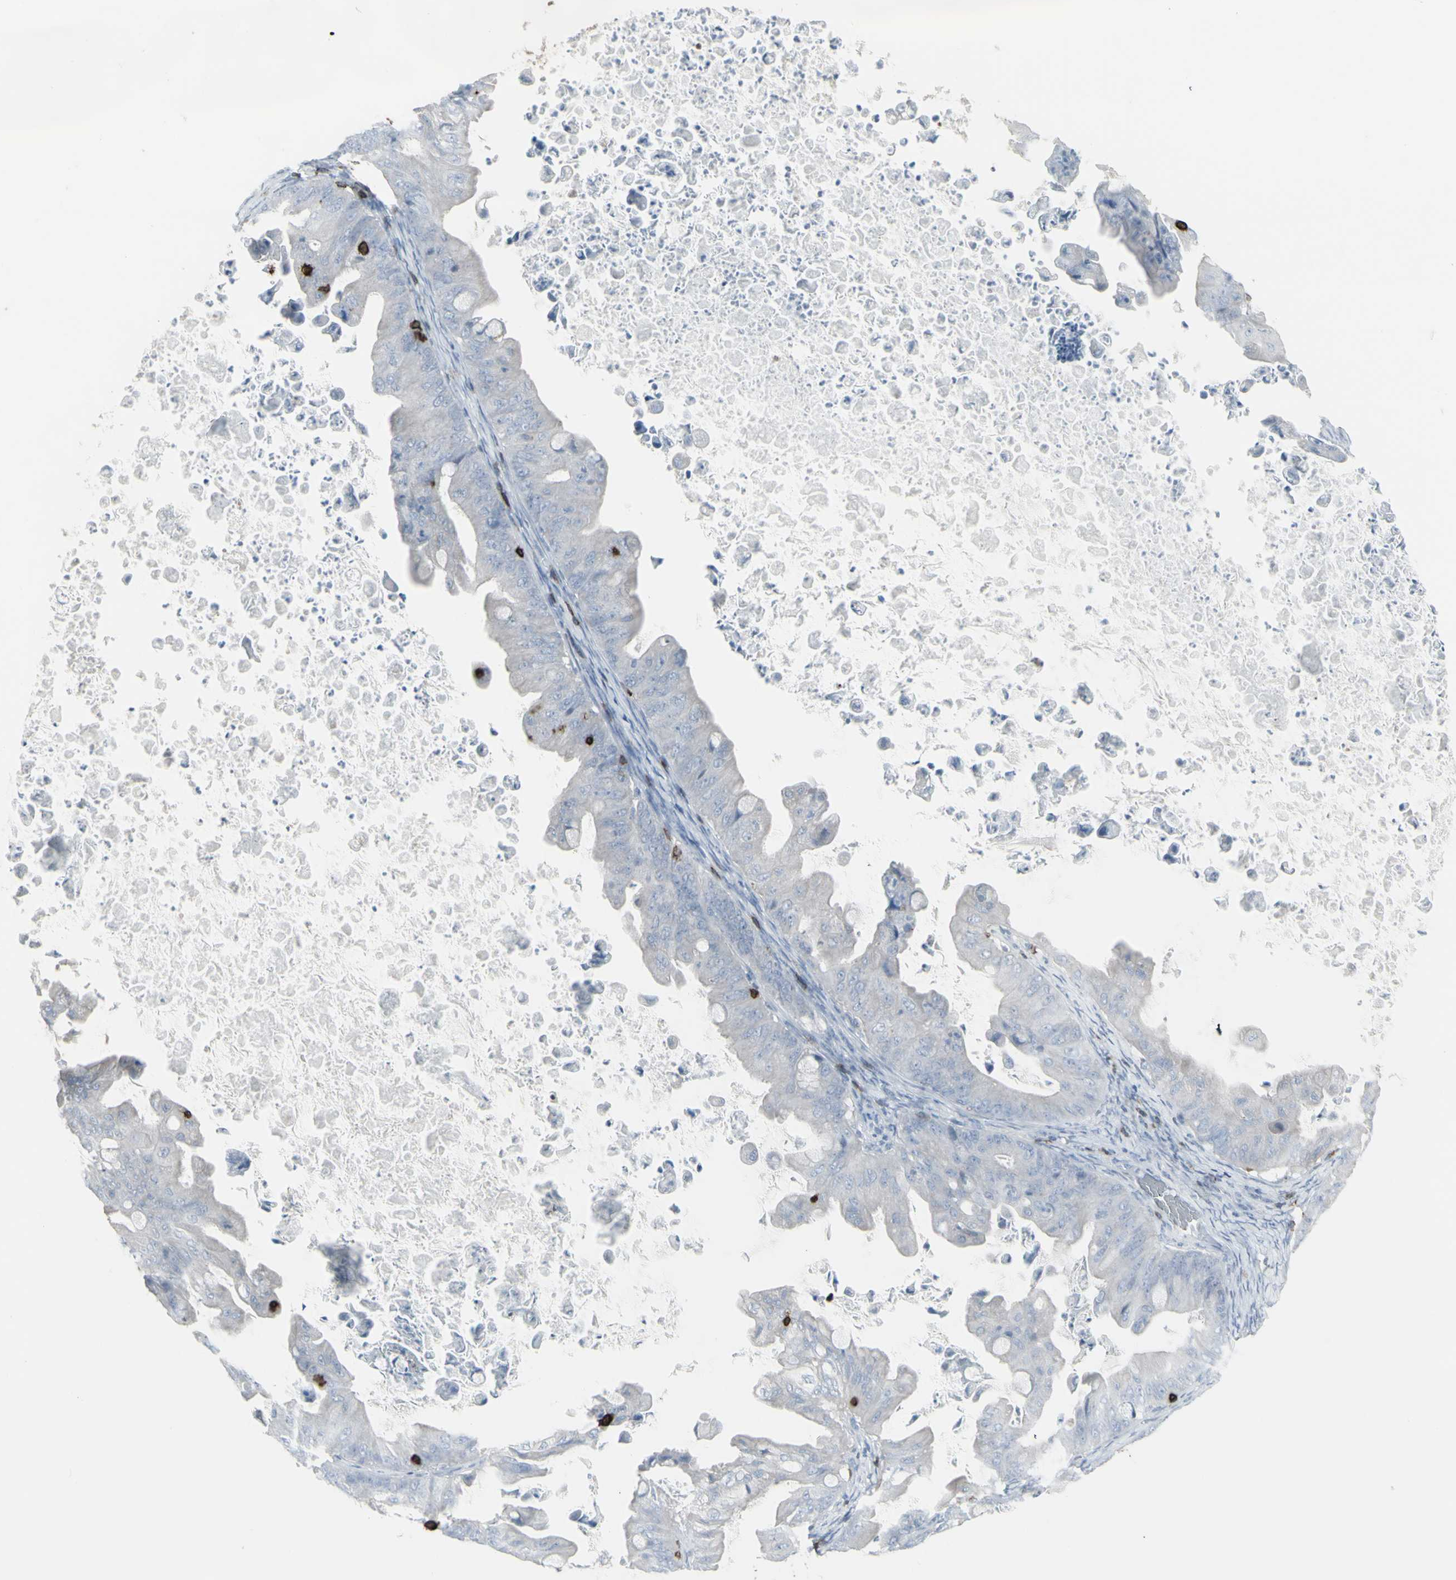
{"staining": {"intensity": "negative", "quantity": "none", "location": "none"}, "tissue": "ovarian cancer", "cell_type": "Tumor cells", "image_type": "cancer", "snomed": [{"axis": "morphology", "description": "Cystadenocarcinoma, mucinous, NOS"}, {"axis": "topography", "description": "Ovary"}], "caption": "This histopathology image is of ovarian cancer (mucinous cystadenocarcinoma) stained with immunohistochemistry (IHC) to label a protein in brown with the nuclei are counter-stained blue. There is no staining in tumor cells. (DAB (3,3'-diaminobenzidine) IHC, high magnification).", "gene": "CD247", "patient": {"sex": "female", "age": 37}}